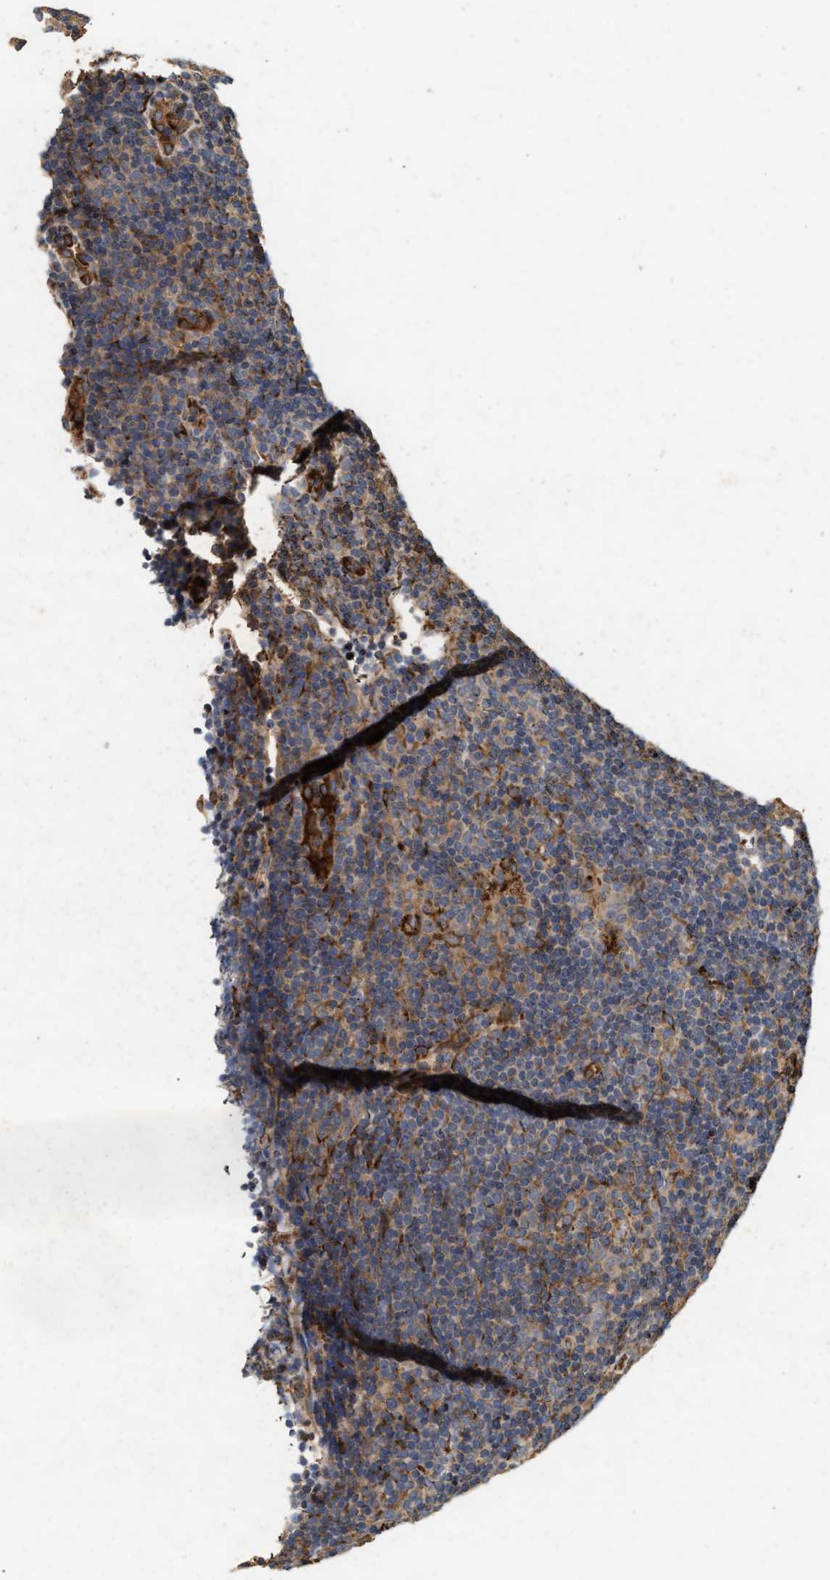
{"staining": {"intensity": "moderate", "quantity": "<25%", "location": "cytoplasmic/membranous"}, "tissue": "lymphoma", "cell_type": "Tumor cells", "image_type": "cancer", "snomed": [{"axis": "morphology", "description": "Hodgkin's disease, NOS"}, {"axis": "topography", "description": "Lymph node"}], "caption": "Protein analysis of lymphoma tissue exhibits moderate cytoplasmic/membranous expression in approximately <25% of tumor cells.", "gene": "PLCD1", "patient": {"sex": "female", "age": 57}}